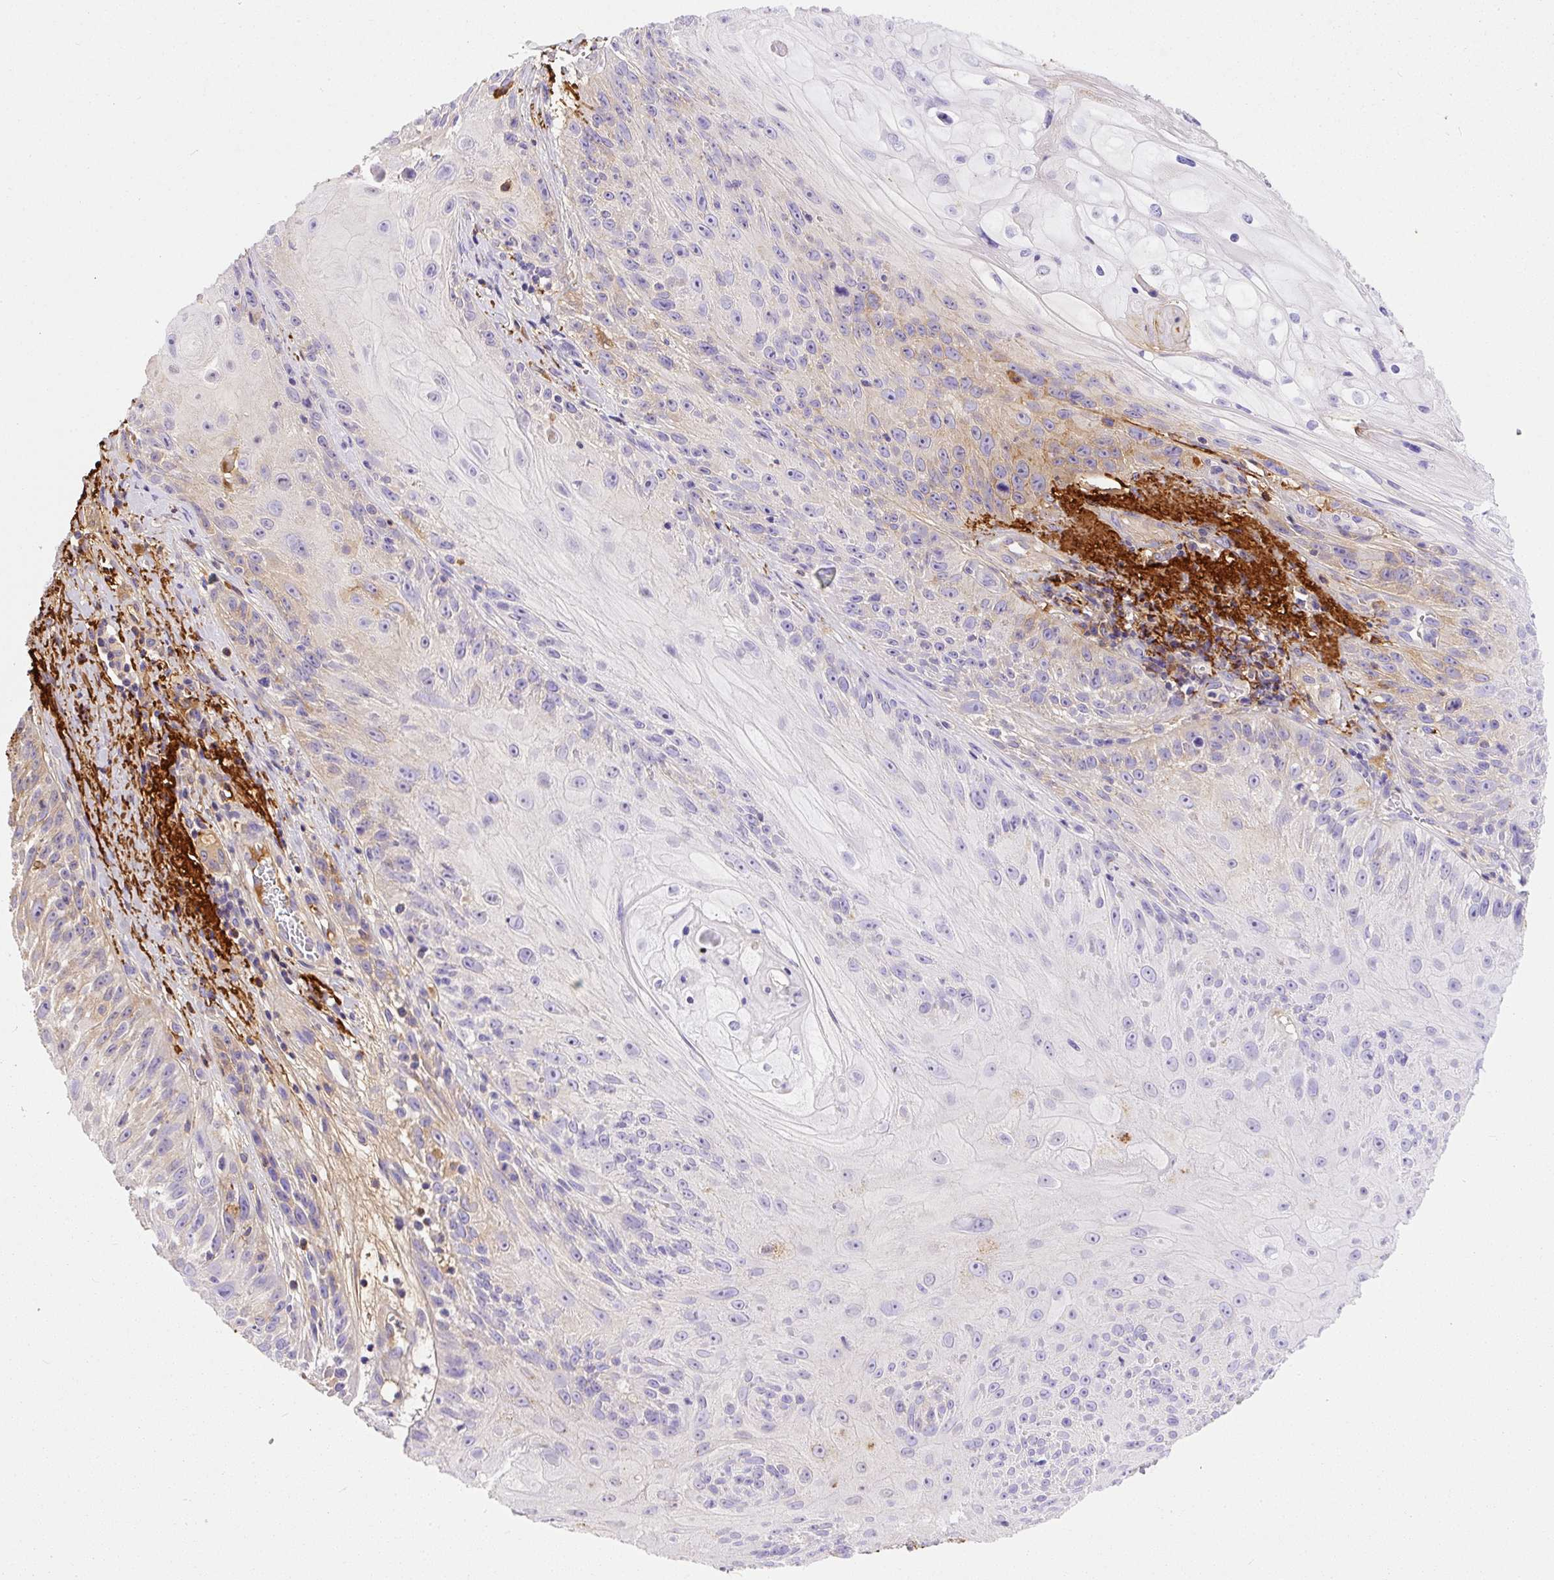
{"staining": {"intensity": "weak", "quantity": "<25%", "location": "cytoplasmic/membranous"}, "tissue": "skin cancer", "cell_type": "Tumor cells", "image_type": "cancer", "snomed": [{"axis": "morphology", "description": "Squamous cell carcinoma, NOS"}, {"axis": "topography", "description": "Skin"}, {"axis": "topography", "description": "Vulva"}], "caption": "Human skin cancer stained for a protein using IHC demonstrates no expression in tumor cells.", "gene": "APCS", "patient": {"sex": "female", "age": 76}}